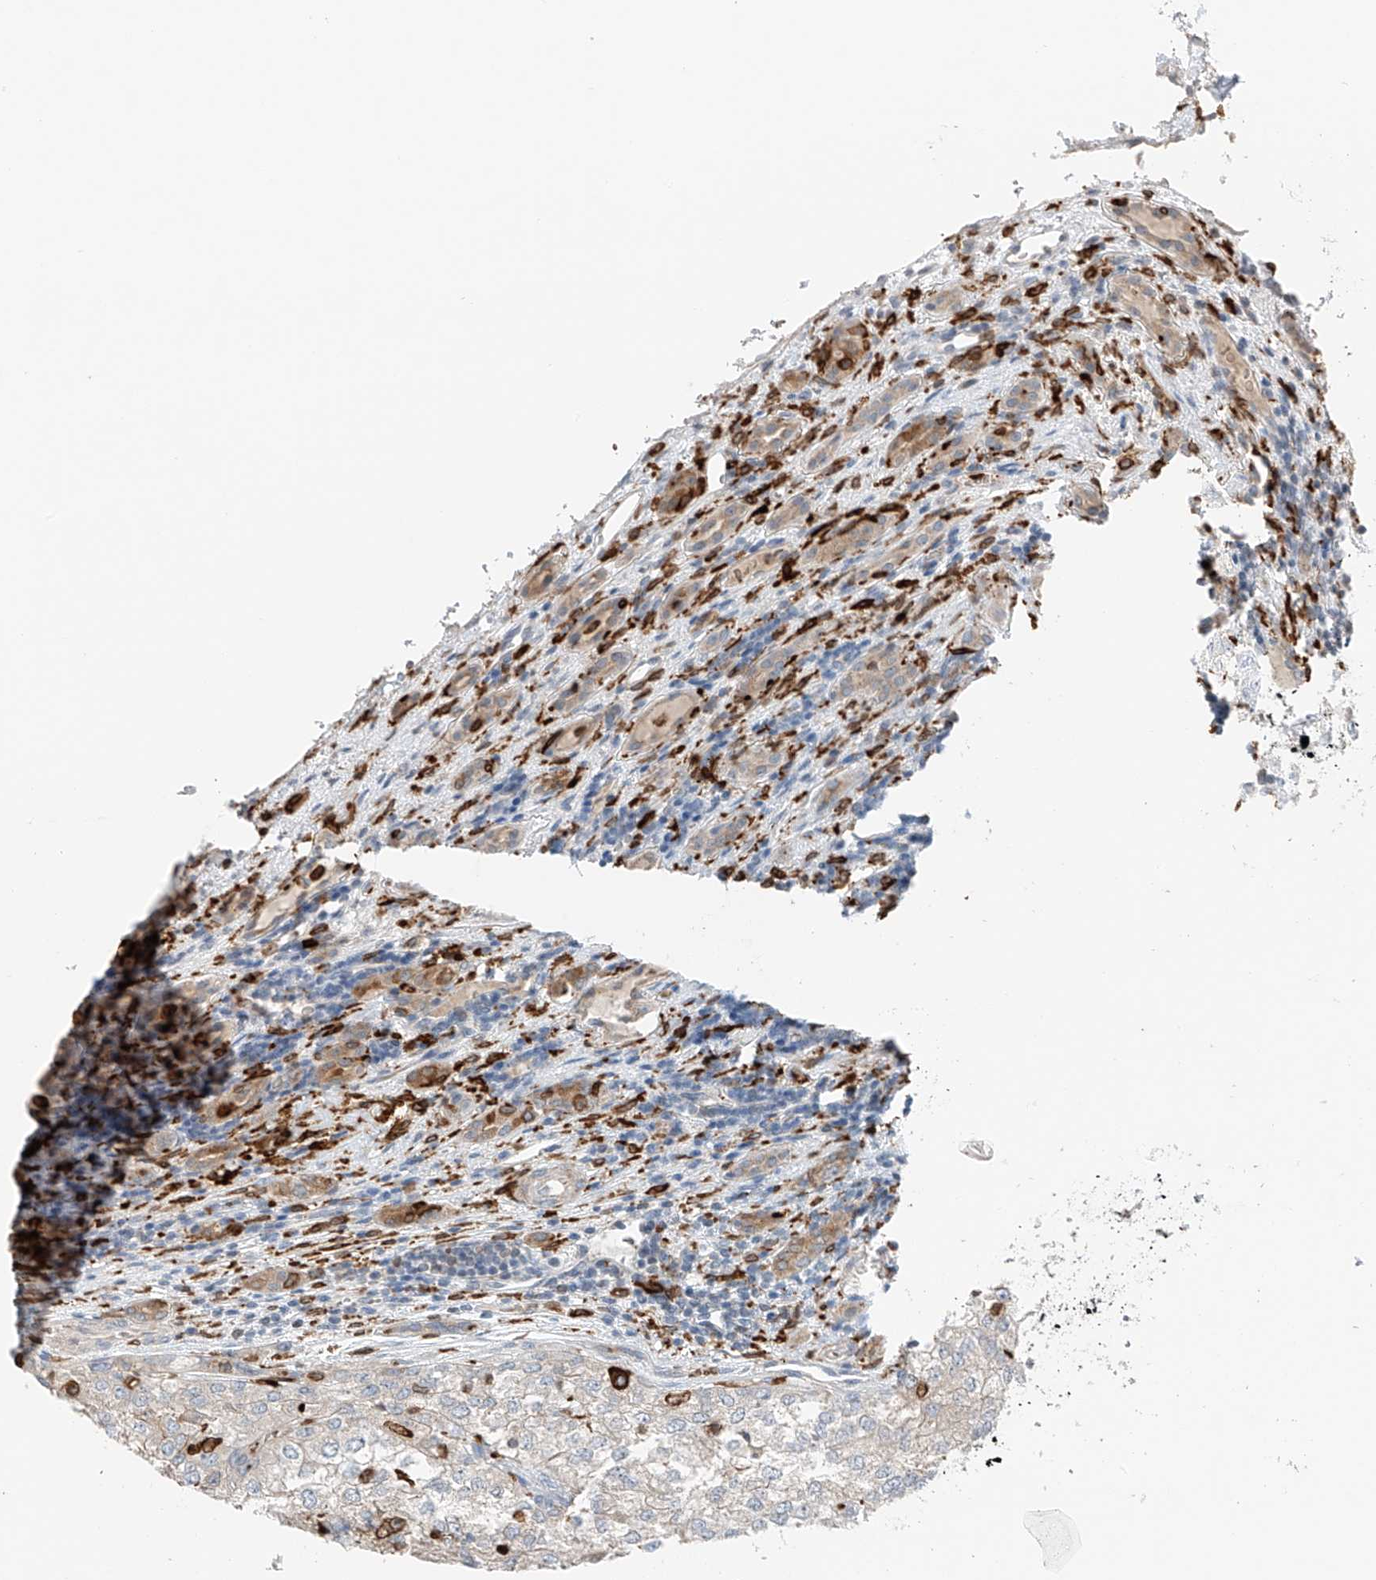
{"staining": {"intensity": "weak", "quantity": "<25%", "location": "cytoplasmic/membranous"}, "tissue": "renal cancer", "cell_type": "Tumor cells", "image_type": "cancer", "snomed": [{"axis": "morphology", "description": "Adenocarcinoma, NOS"}, {"axis": "topography", "description": "Kidney"}], "caption": "This histopathology image is of renal cancer stained with IHC to label a protein in brown with the nuclei are counter-stained blue. There is no expression in tumor cells.", "gene": "TBXAS1", "patient": {"sex": "female", "age": 54}}